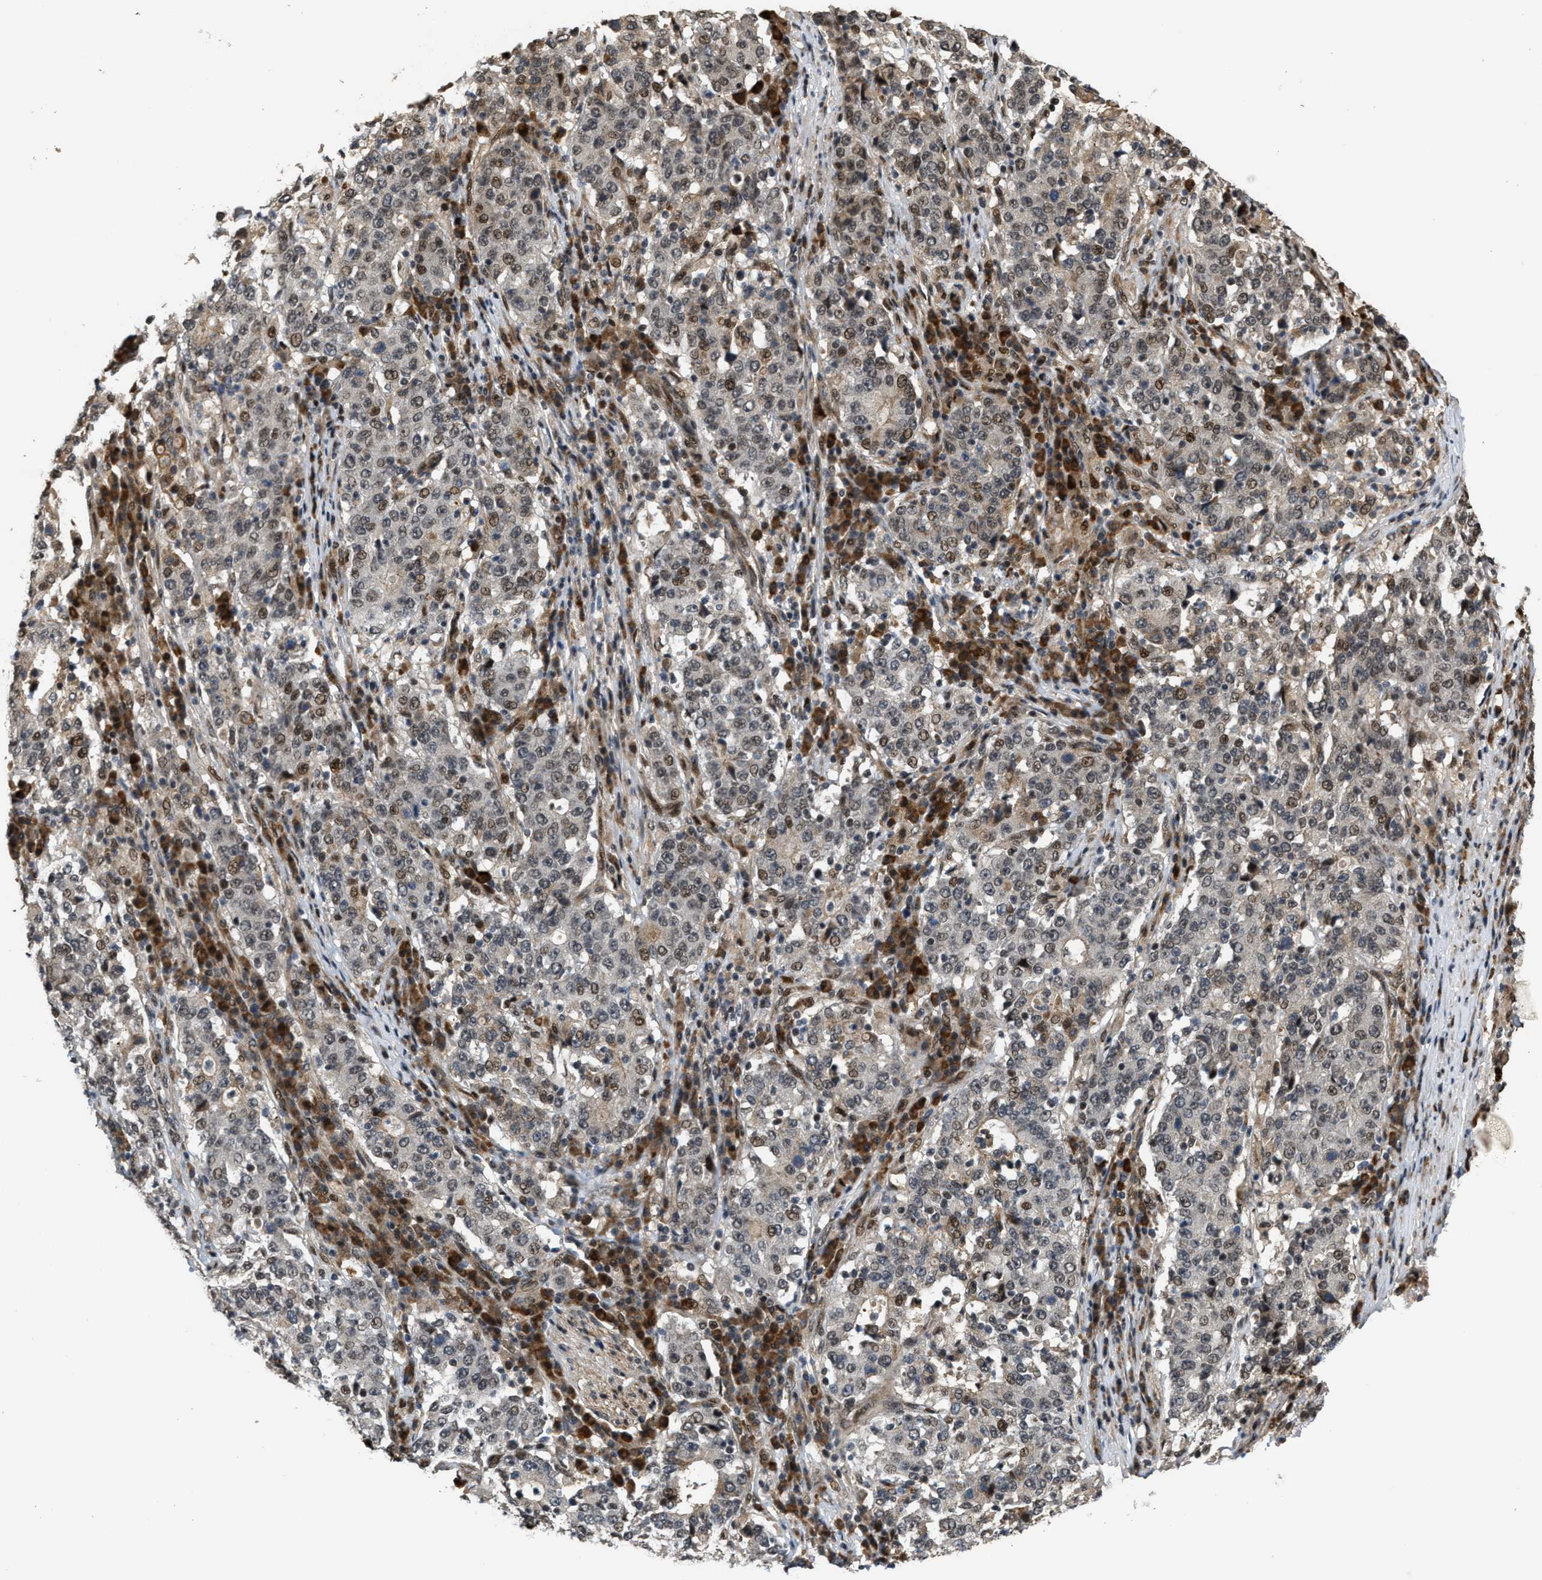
{"staining": {"intensity": "moderate", "quantity": "<25%", "location": "nuclear"}, "tissue": "stomach cancer", "cell_type": "Tumor cells", "image_type": "cancer", "snomed": [{"axis": "morphology", "description": "Adenocarcinoma, NOS"}, {"axis": "topography", "description": "Stomach"}], "caption": "Stomach cancer stained with a protein marker displays moderate staining in tumor cells.", "gene": "SERTAD2", "patient": {"sex": "male", "age": 59}}